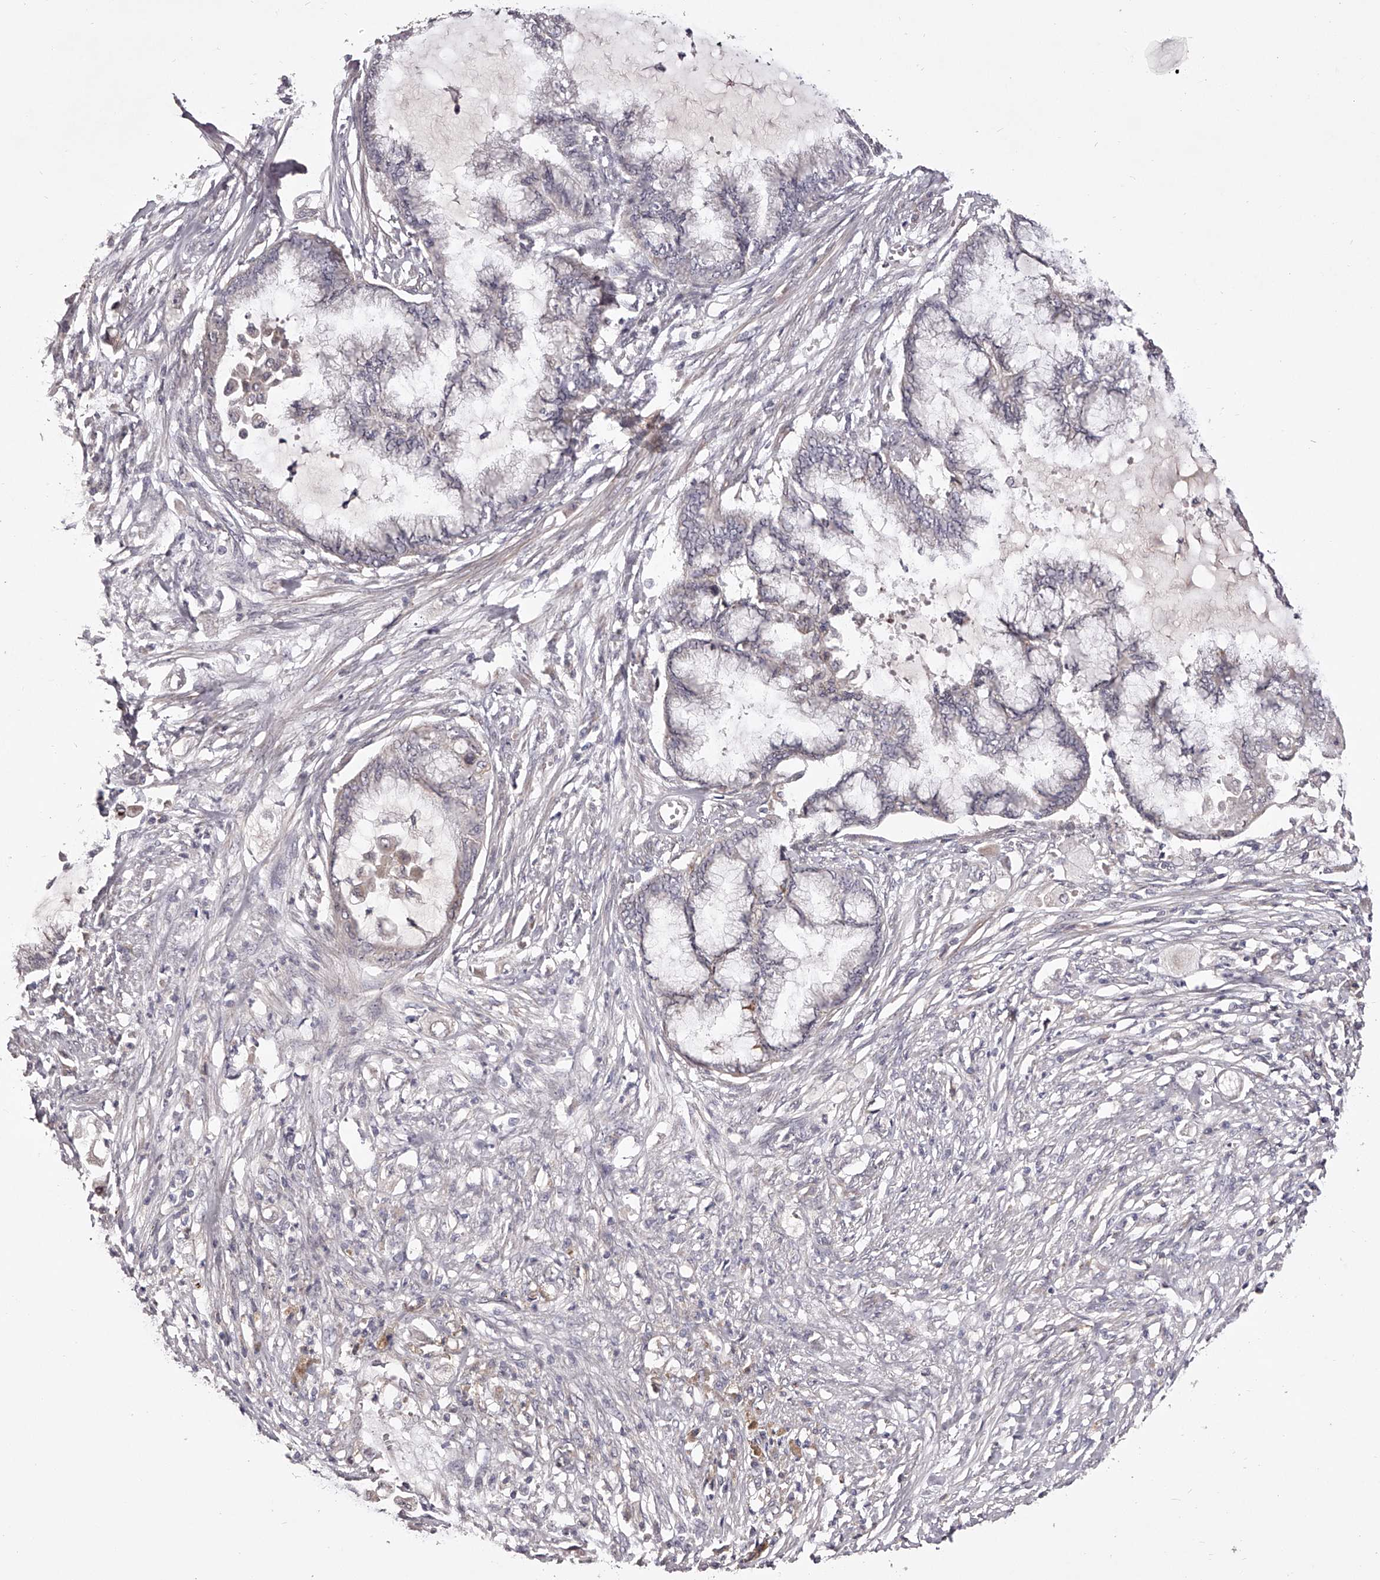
{"staining": {"intensity": "weak", "quantity": "<25%", "location": "cytoplasmic/membranous"}, "tissue": "endometrial cancer", "cell_type": "Tumor cells", "image_type": "cancer", "snomed": [{"axis": "morphology", "description": "Adenocarcinoma, NOS"}, {"axis": "topography", "description": "Endometrium"}], "caption": "The photomicrograph demonstrates no staining of tumor cells in endometrial cancer. Nuclei are stained in blue.", "gene": "ODF2L", "patient": {"sex": "female", "age": 86}}